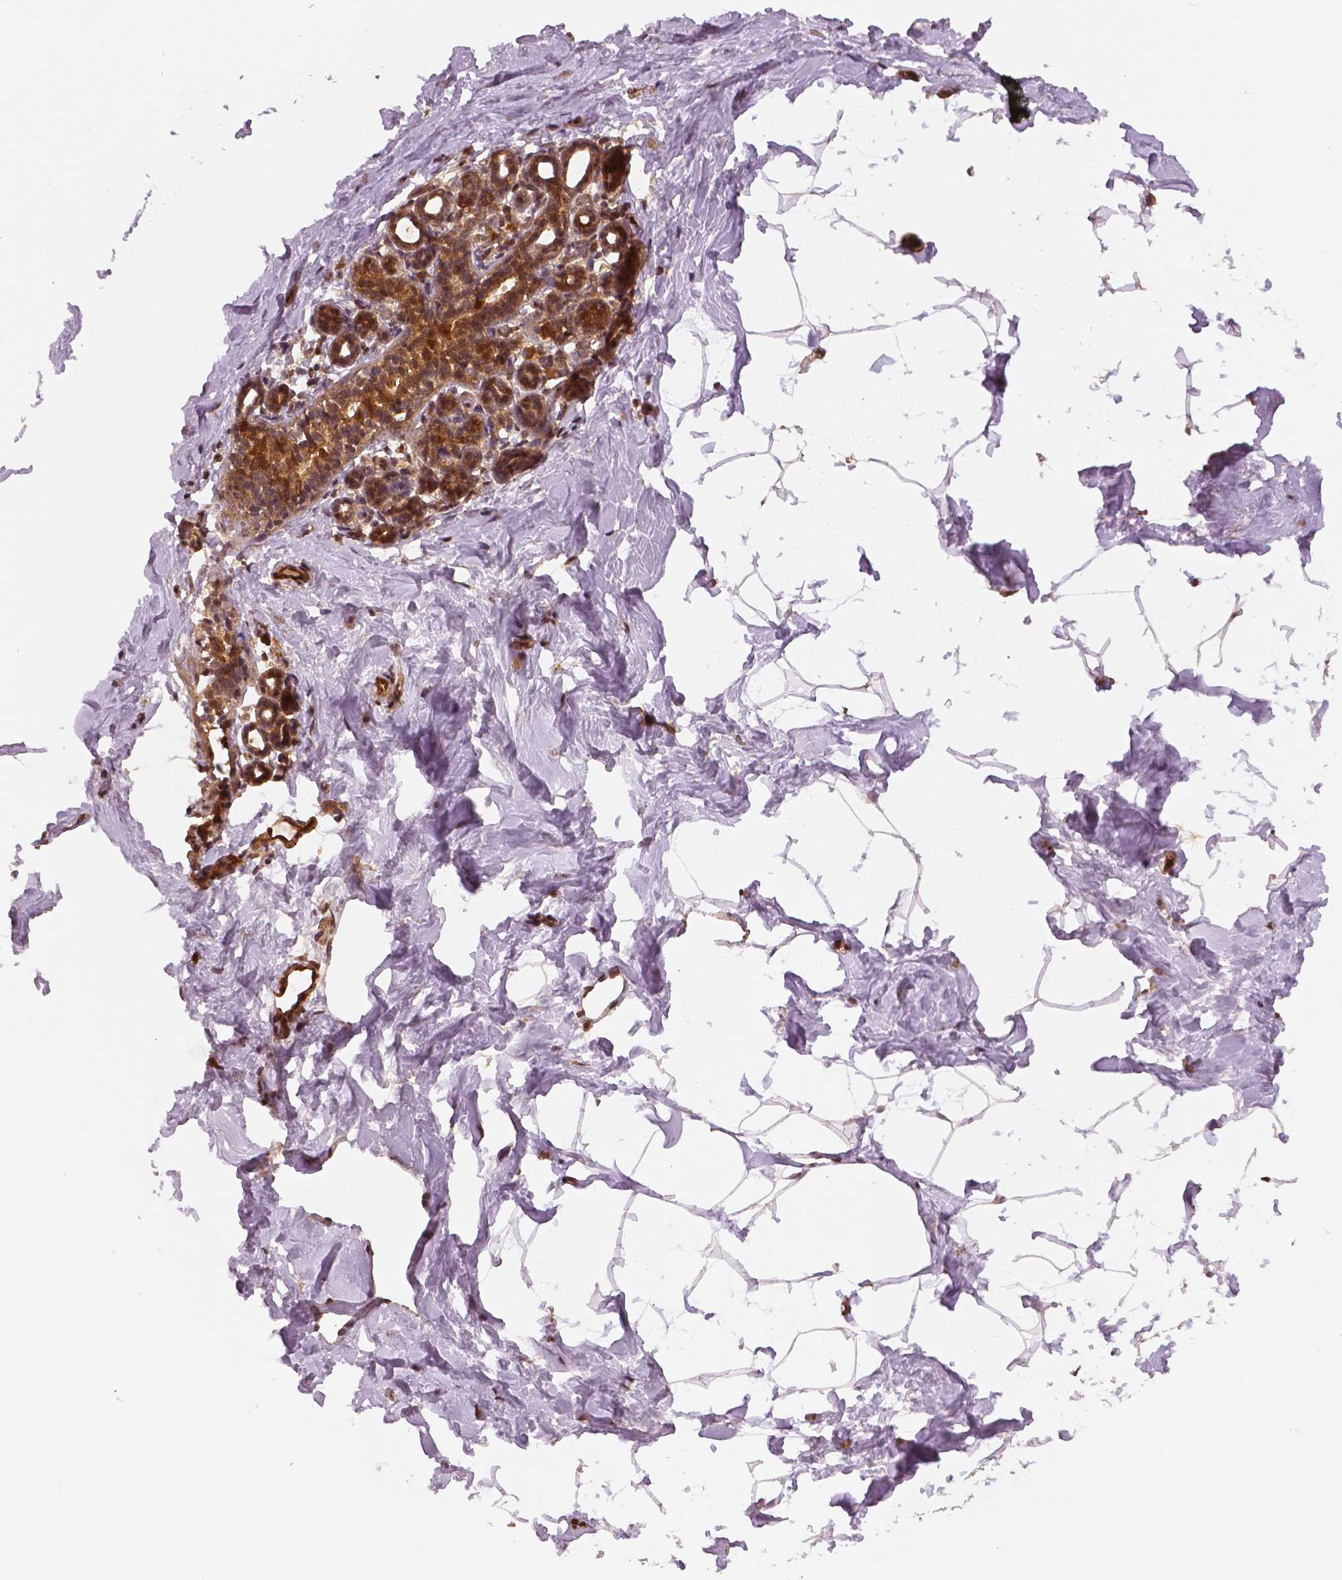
{"staining": {"intensity": "strong", "quantity": ">75%", "location": "nuclear"}, "tissue": "breast", "cell_type": "Adipocytes", "image_type": "normal", "snomed": [{"axis": "morphology", "description": "Normal tissue, NOS"}, {"axis": "topography", "description": "Breast"}], "caption": "IHC histopathology image of normal human breast stained for a protein (brown), which exhibits high levels of strong nuclear staining in approximately >75% of adipocytes.", "gene": "STAT3", "patient": {"sex": "female", "age": 32}}